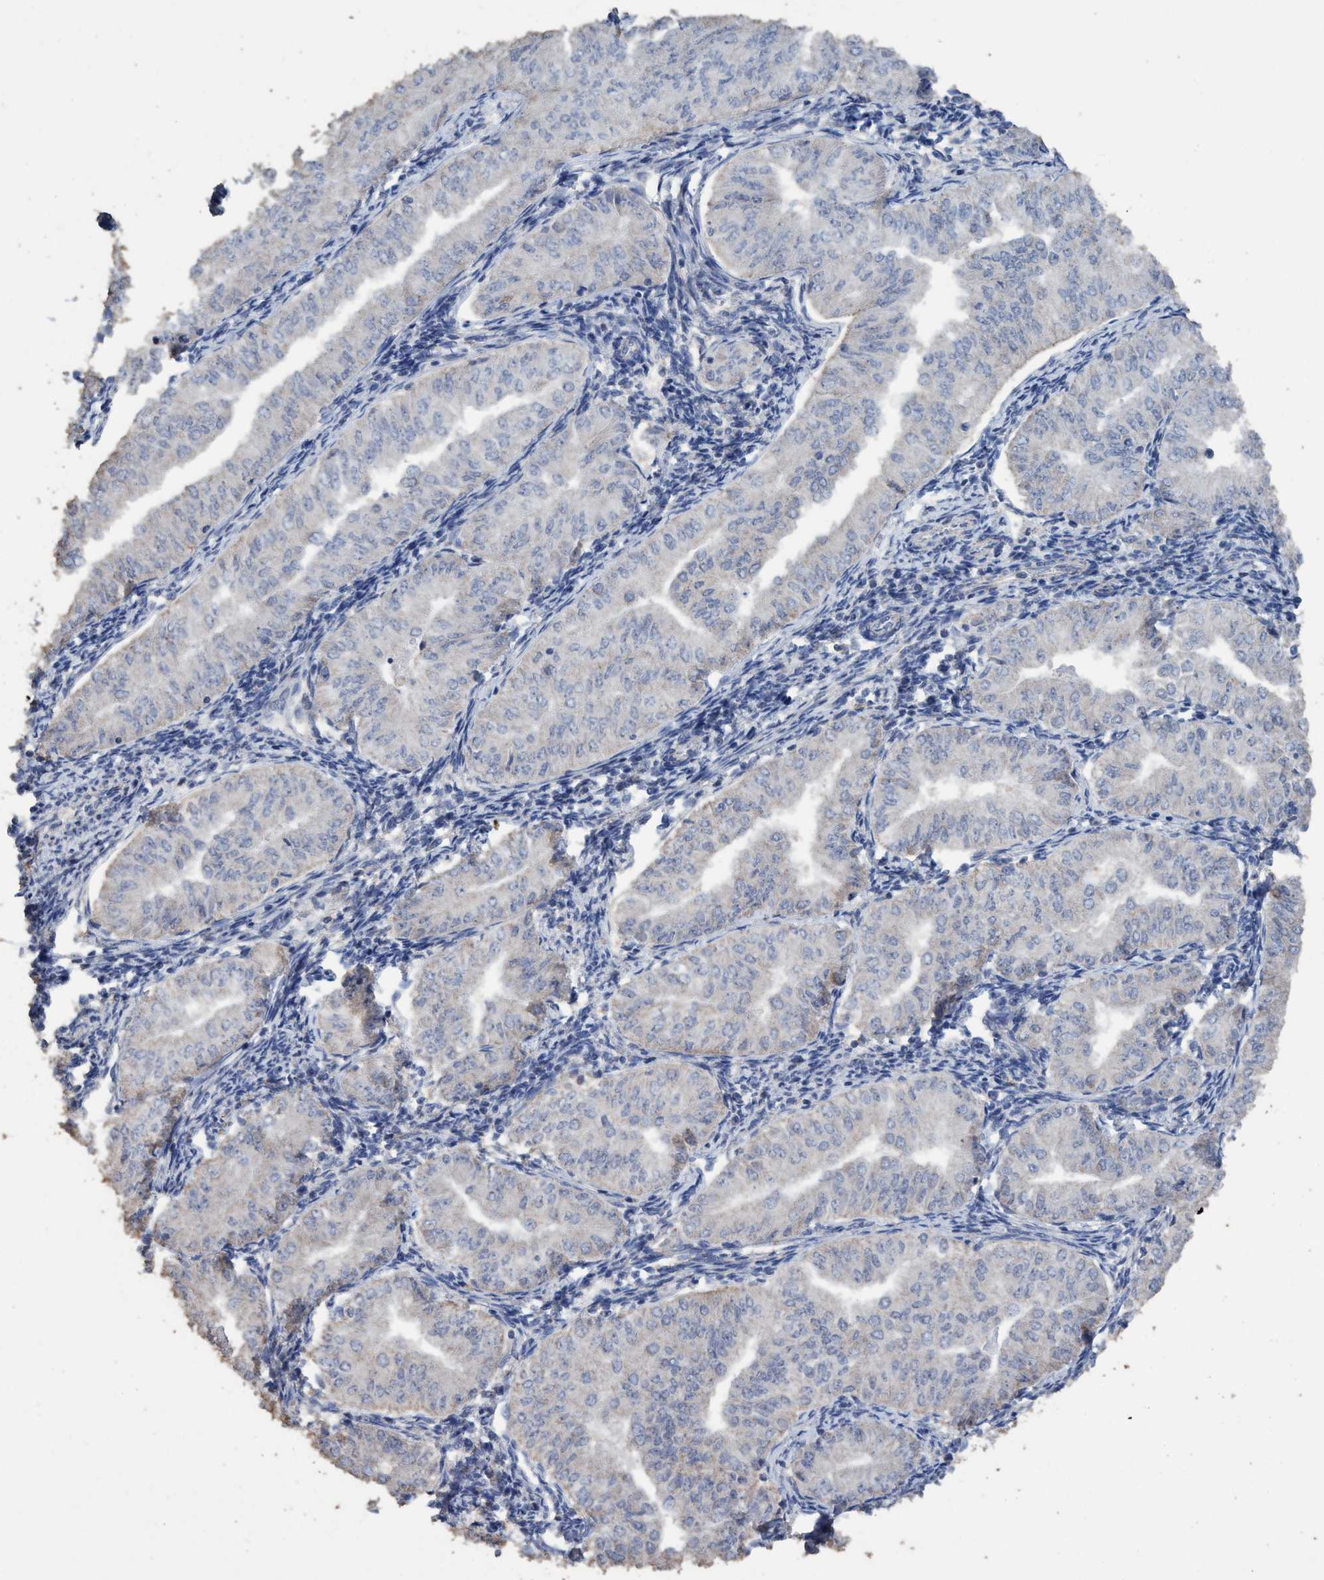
{"staining": {"intensity": "weak", "quantity": "<25%", "location": "cytoplasmic/membranous"}, "tissue": "endometrial cancer", "cell_type": "Tumor cells", "image_type": "cancer", "snomed": [{"axis": "morphology", "description": "Normal tissue, NOS"}, {"axis": "morphology", "description": "Adenocarcinoma, NOS"}, {"axis": "topography", "description": "Endometrium"}], "caption": "Immunohistochemical staining of endometrial cancer reveals no significant positivity in tumor cells. (Stains: DAB (3,3'-diaminobenzidine) IHC with hematoxylin counter stain, Microscopy: brightfield microscopy at high magnification).", "gene": "RSAD1", "patient": {"sex": "female", "age": 53}}